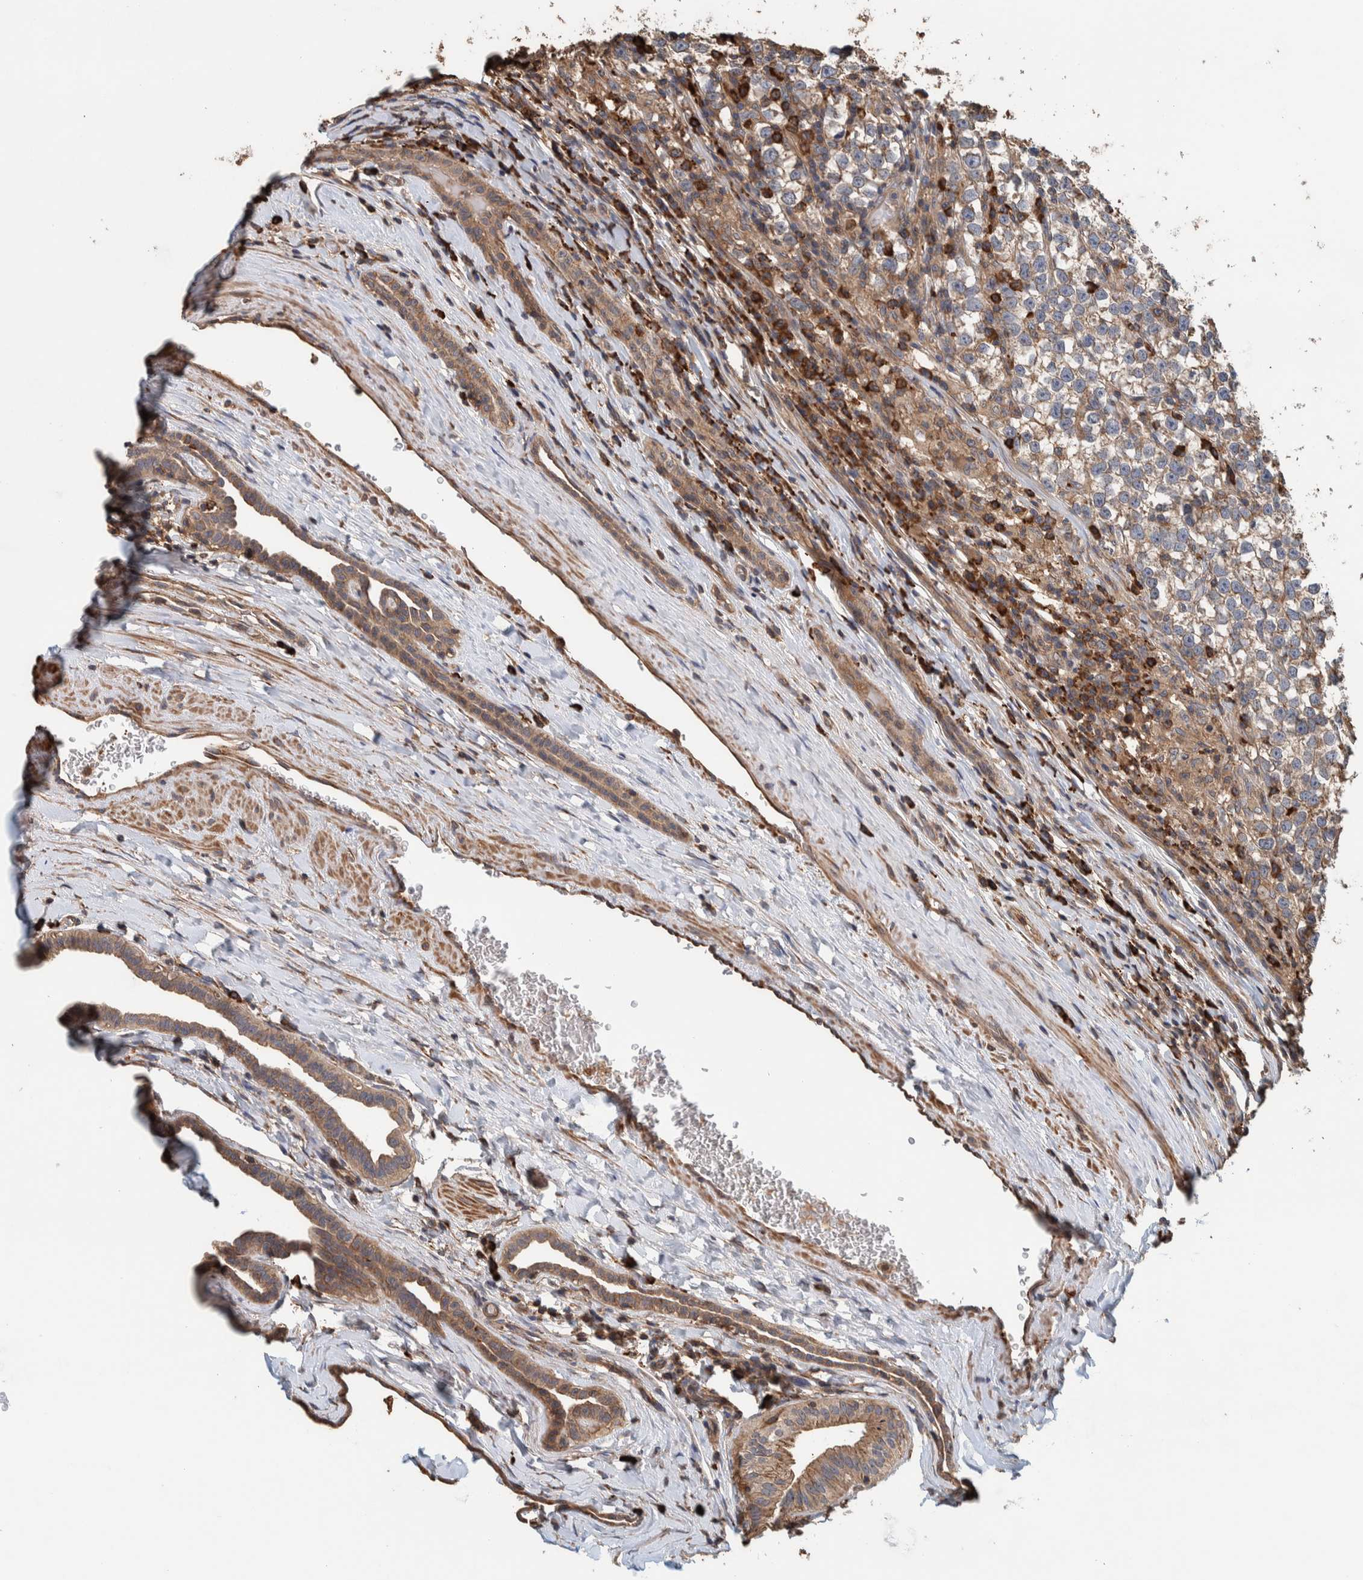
{"staining": {"intensity": "weak", "quantity": ">75%", "location": "cytoplasmic/membranous"}, "tissue": "testis cancer", "cell_type": "Tumor cells", "image_type": "cancer", "snomed": [{"axis": "morphology", "description": "Normal tissue, NOS"}, {"axis": "morphology", "description": "Seminoma, NOS"}, {"axis": "topography", "description": "Testis"}], "caption": "Testis seminoma stained with immunohistochemistry shows weak cytoplasmic/membranous expression in about >75% of tumor cells. (DAB IHC with brightfield microscopy, high magnification).", "gene": "PLA2G3", "patient": {"sex": "male", "age": 43}}